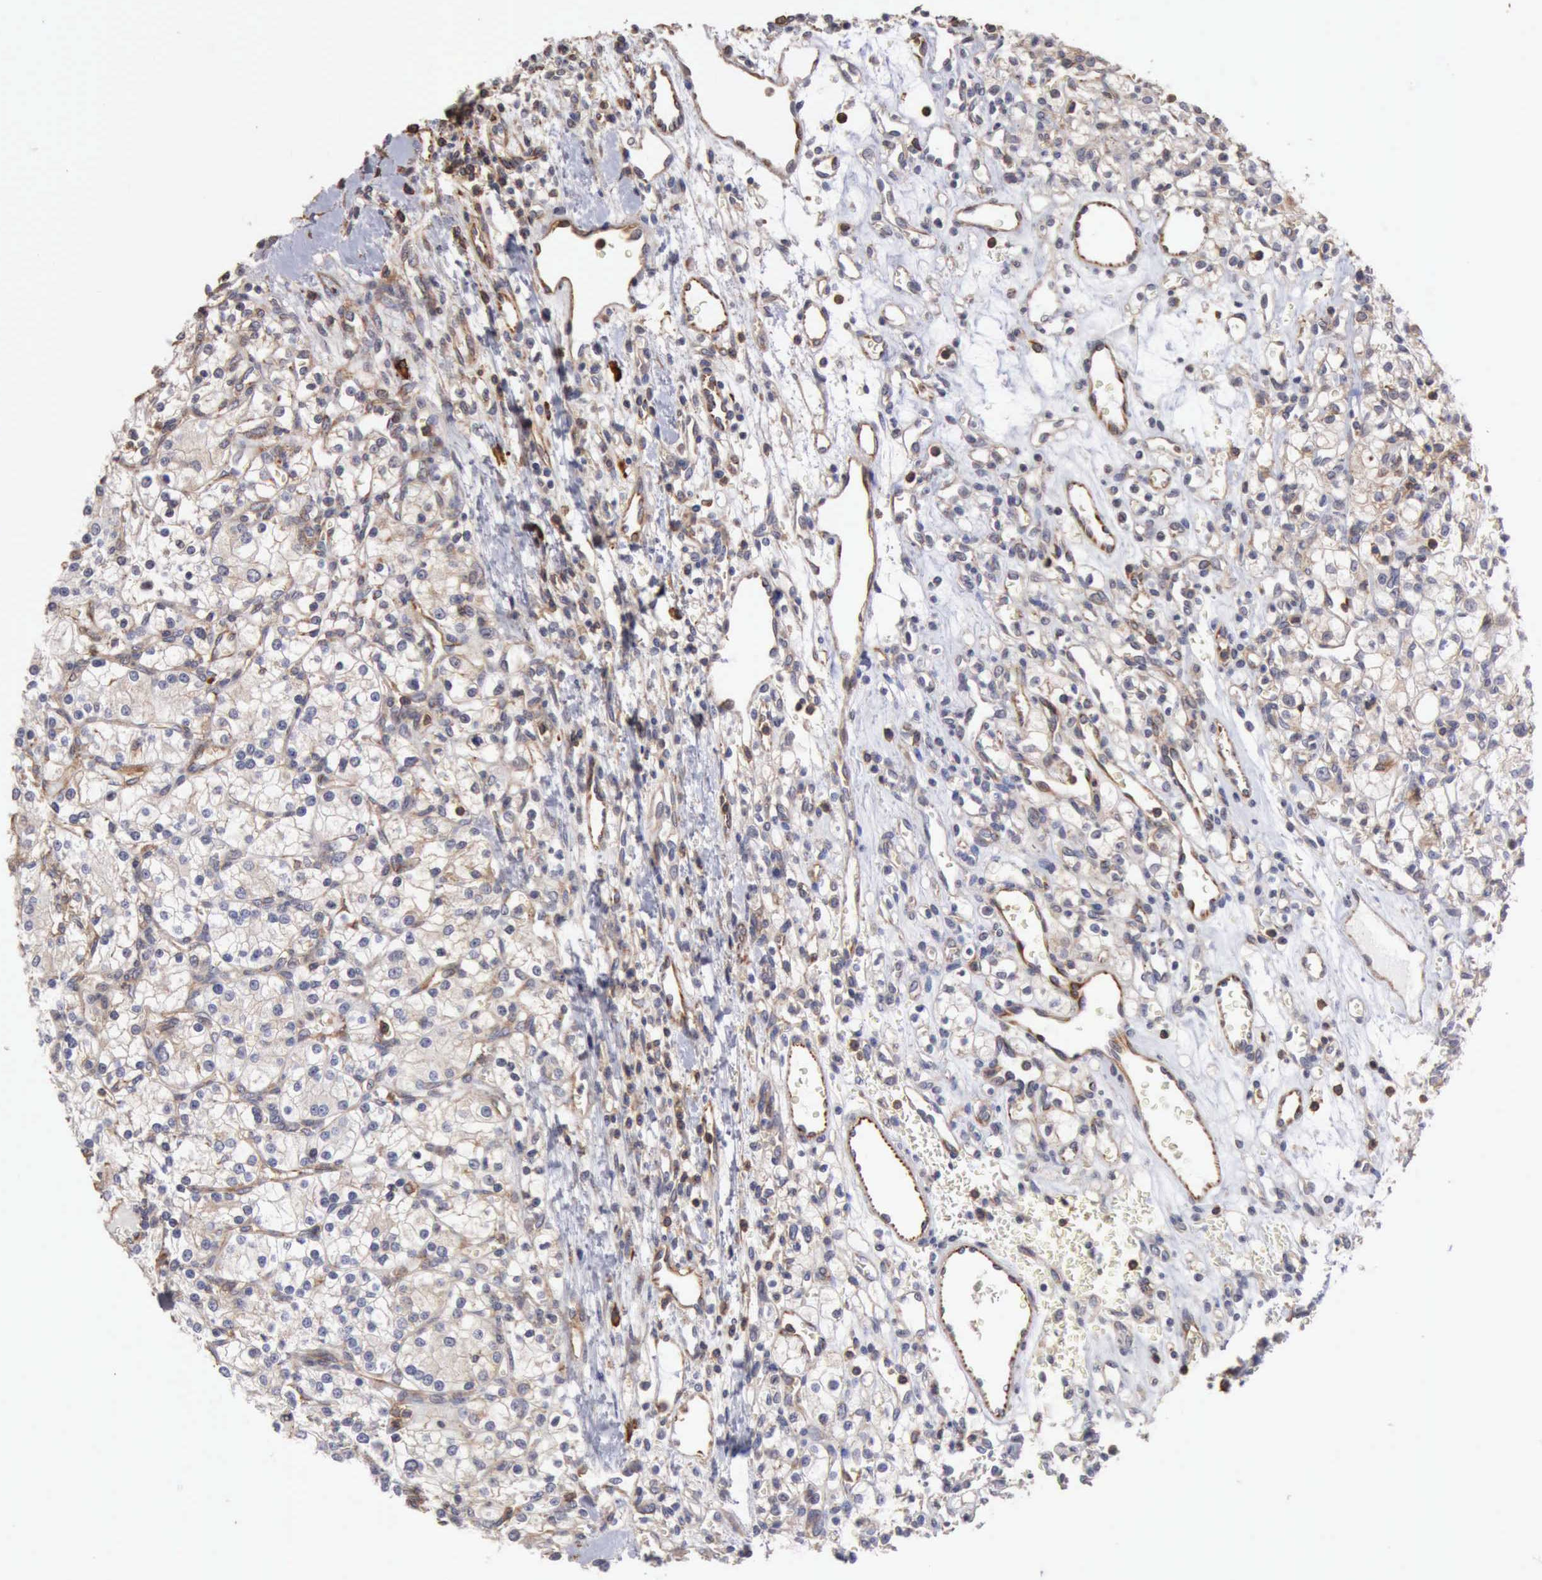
{"staining": {"intensity": "weak", "quantity": "<25%", "location": "cytoplasmic/membranous"}, "tissue": "renal cancer", "cell_type": "Tumor cells", "image_type": "cancer", "snomed": [{"axis": "morphology", "description": "Adenocarcinoma, NOS"}, {"axis": "topography", "description": "Kidney"}], "caption": "This is a photomicrograph of IHC staining of renal cancer, which shows no positivity in tumor cells.", "gene": "GPR101", "patient": {"sex": "female", "age": 62}}